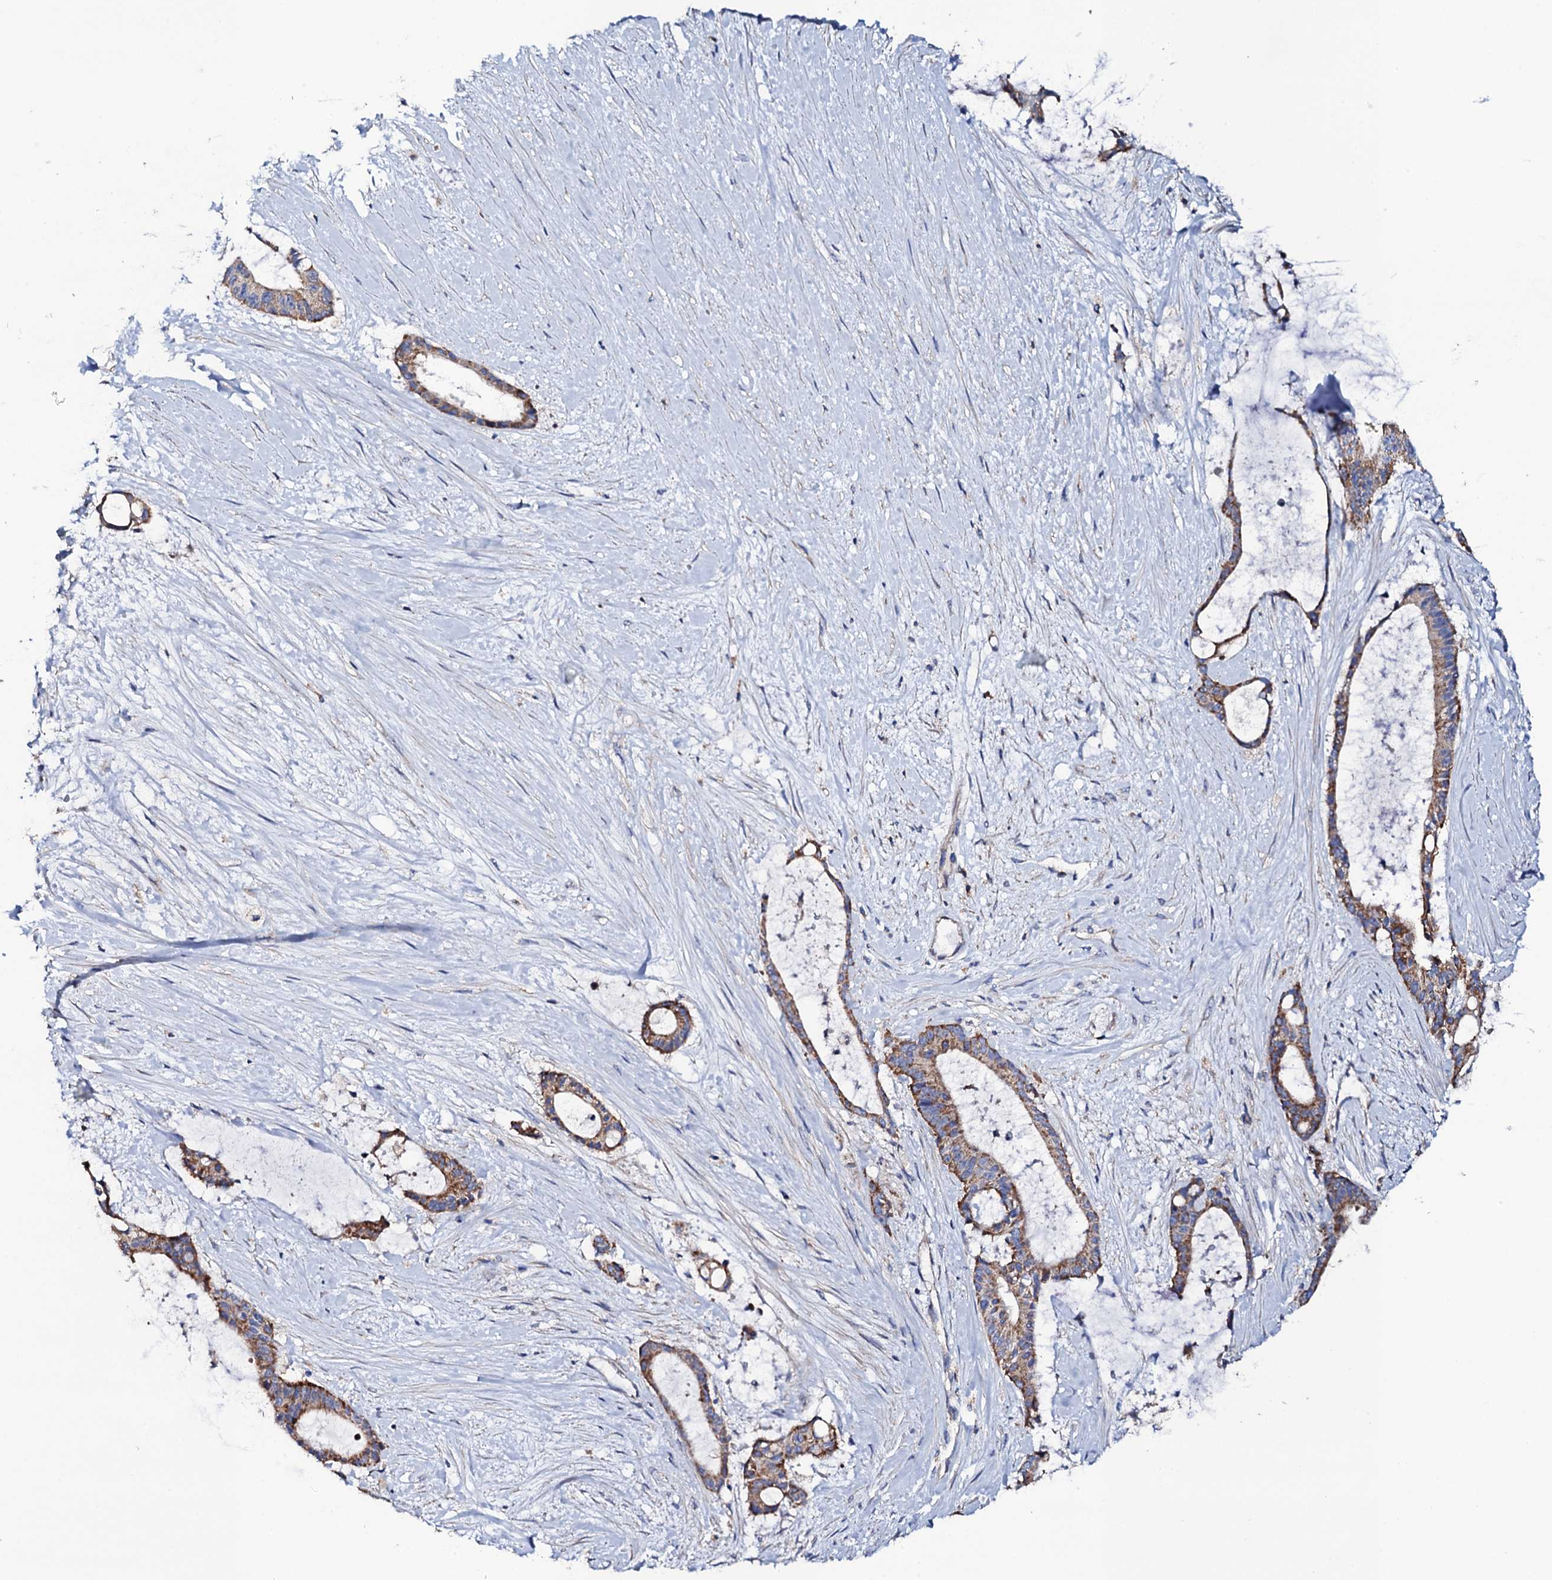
{"staining": {"intensity": "moderate", "quantity": "25%-75%", "location": "cytoplasmic/membranous"}, "tissue": "liver cancer", "cell_type": "Tumor cells", "image_type": "cancer", "snomed": [{"axis": "morphology", "description": "Normal tissue, NOS"}, {"axis": "morphology", "description": "Cholangiocarcinoma"}, {"axis": "topography", "description": "Liver"}, {"axis": "topography", "description": "Peripheral nerve tissue"}], "caption": "Moderate cytoplasmic/membranous protein expression is identified in about 25%-75% of tumor cells in cholangiocarcinoma (liver).", "gene": "TCAF2", "patient": {"sex": "female", "age": 73}}